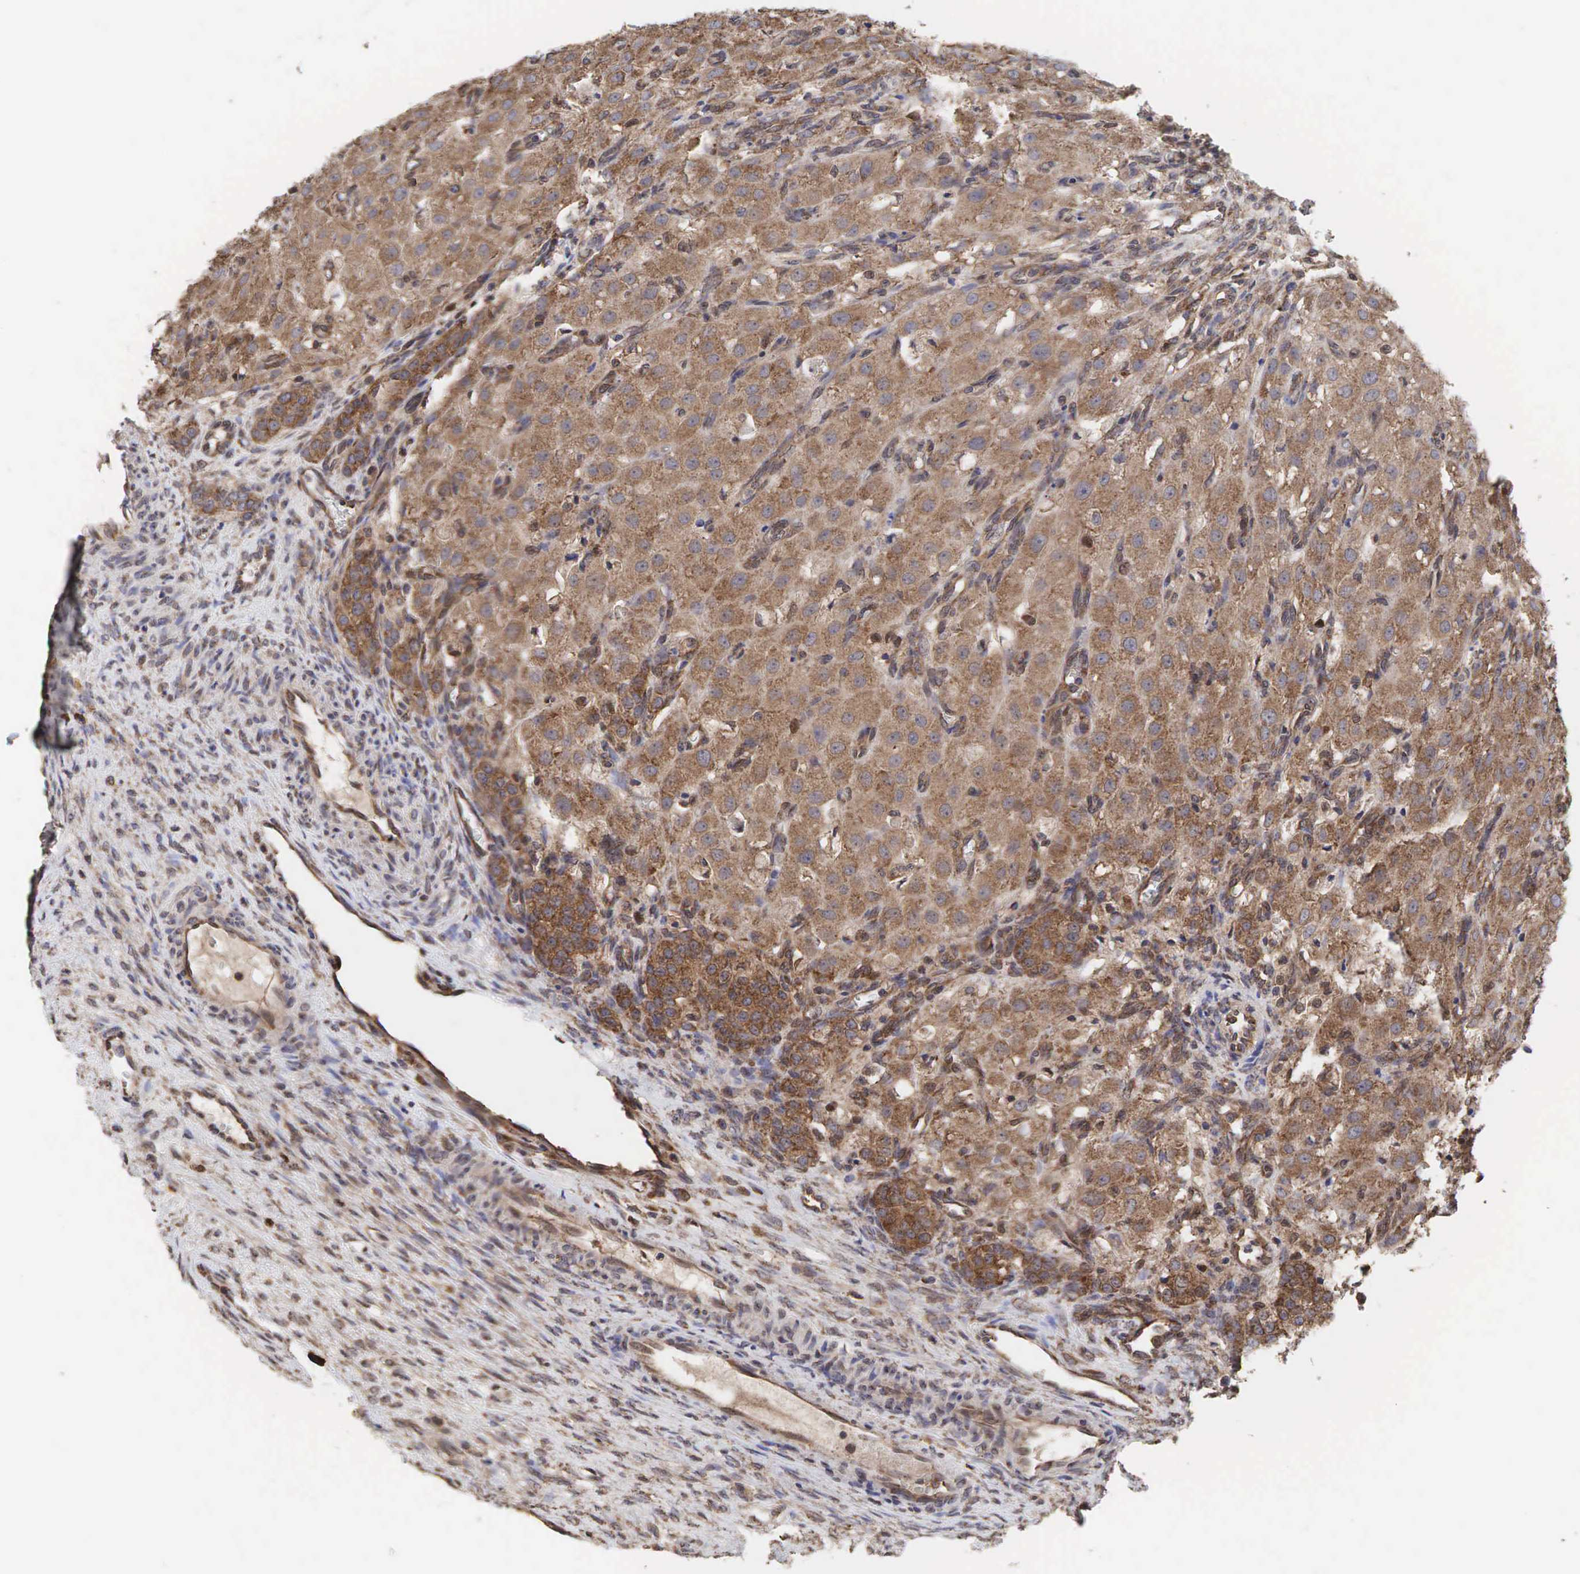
{"staining": {"intensity": "weak", "quantity": ">75%", "location": "cytoplasmic/membranous"}, "tissue": "ovary", "cell_type": "Ovarian stroma cells", "image_type": "normal", "snomed": [{"axis": "morphology", "description": "Normal tissue, NOS"}, {"axis": "topography", "description": "Ovary"}], "caption": "A brown stain shows weak cytoplasmic/membranous positivity of a protein in ovarian stroma cells of normal ovary.", "gene": "PABPC5", "patient": {"sex": "female", "age": 32}}